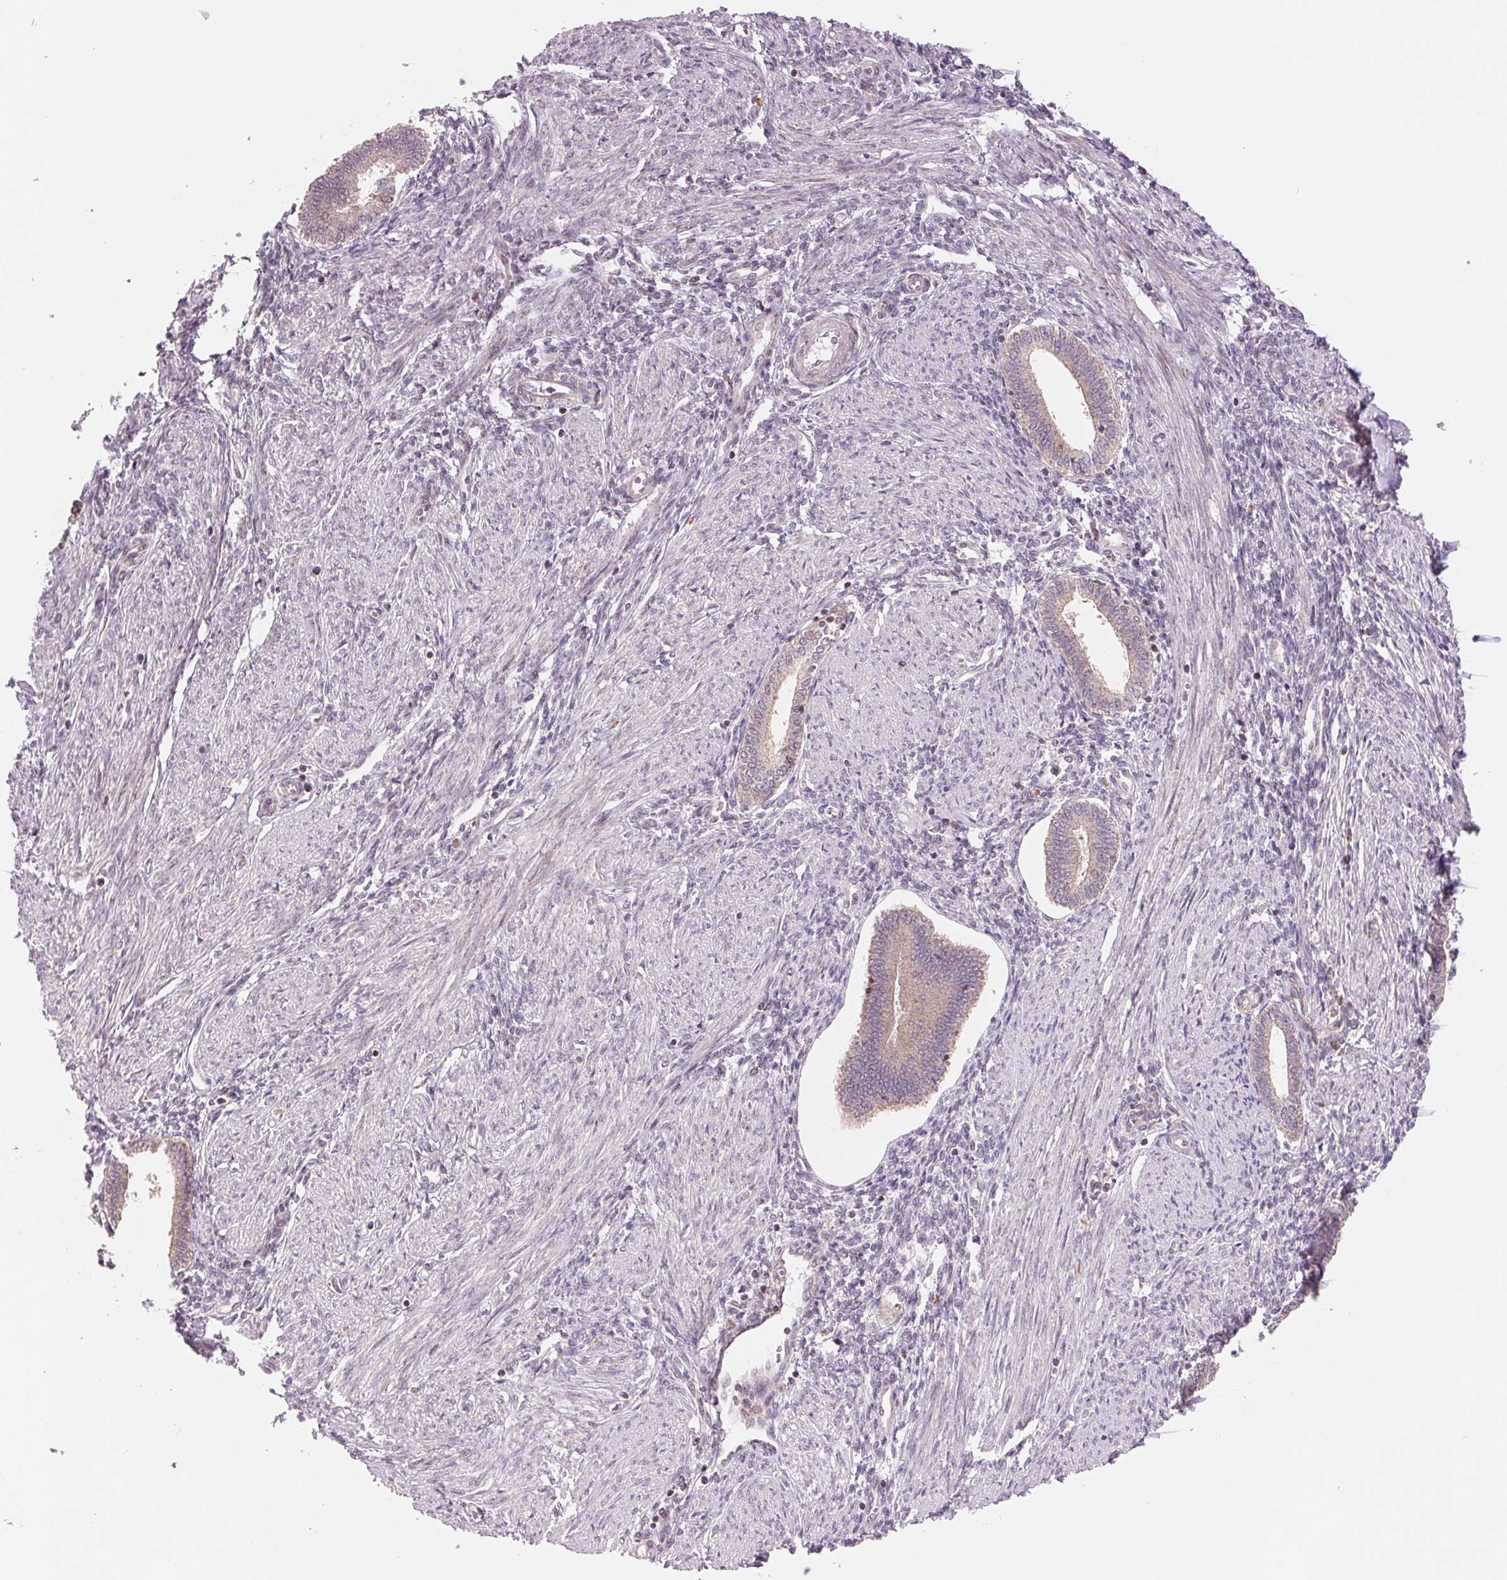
{"staining": {"intensity": "negative", "quantity": "none", "location": "none"}, "tissue": "endometrium", "cell_type": "Cells in endometrial stroma", "image_type": "normal", "snomed": [{"axis": "morphology", "description": "Normal tissue, NOS"}, {"axis": "topography", "description": "Endometrium"}], "caption": "IHC of unremarkable human endometrium displays no positivity in cells in endometrial stroma. (Stains: DAB immunohistochemistry (IHC) with hematoxylin counter stain, Microscopy: brightfield microscopy at high magnification).", "gene": "ARHGAP32", "patient": {"sex": "female", "age": 42}}